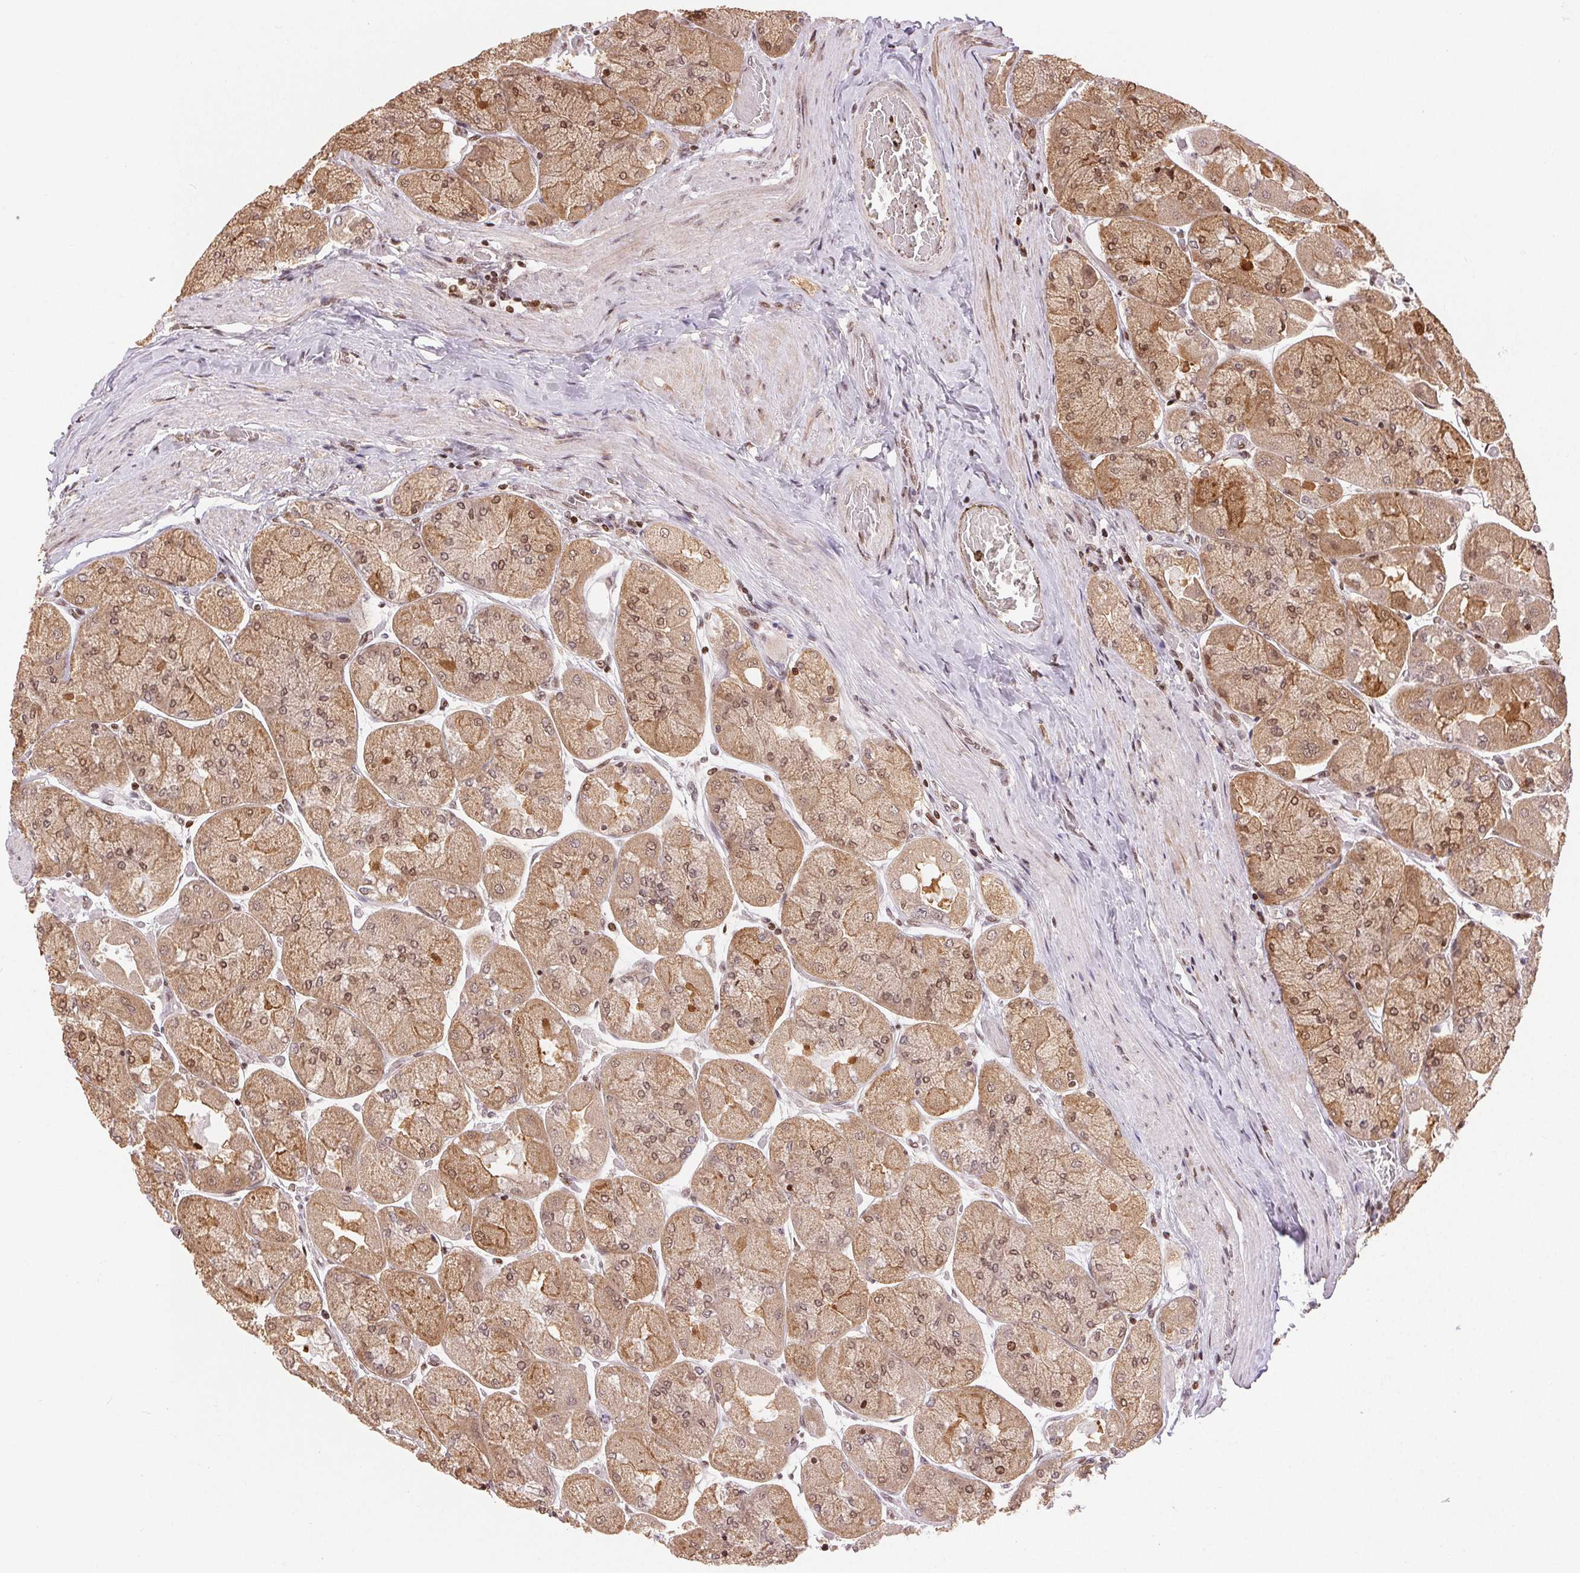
{"staining": {"intensity": "moderate", "quantity": ">75%", "location": "cytoplasmic/membranous,nuclear"}, "tissue": "stomach", "cell_type": "Glandular cells", "image_type": "normal", "snomed": [{"axis": "morphology", "description": "Normal tissue, NOS"}, {"axis": "topography", "description": "Stomach"}], "caption": "A high-resolution micrograph shows immunohistochemistry staining of benign stomach, which reveals moderate cytoplasmic/membranous,nuclear positivity in about >75% of glandular cells.", "gene": "MAPKAPK2", "patient": {"sex": "female", "age": 61}}